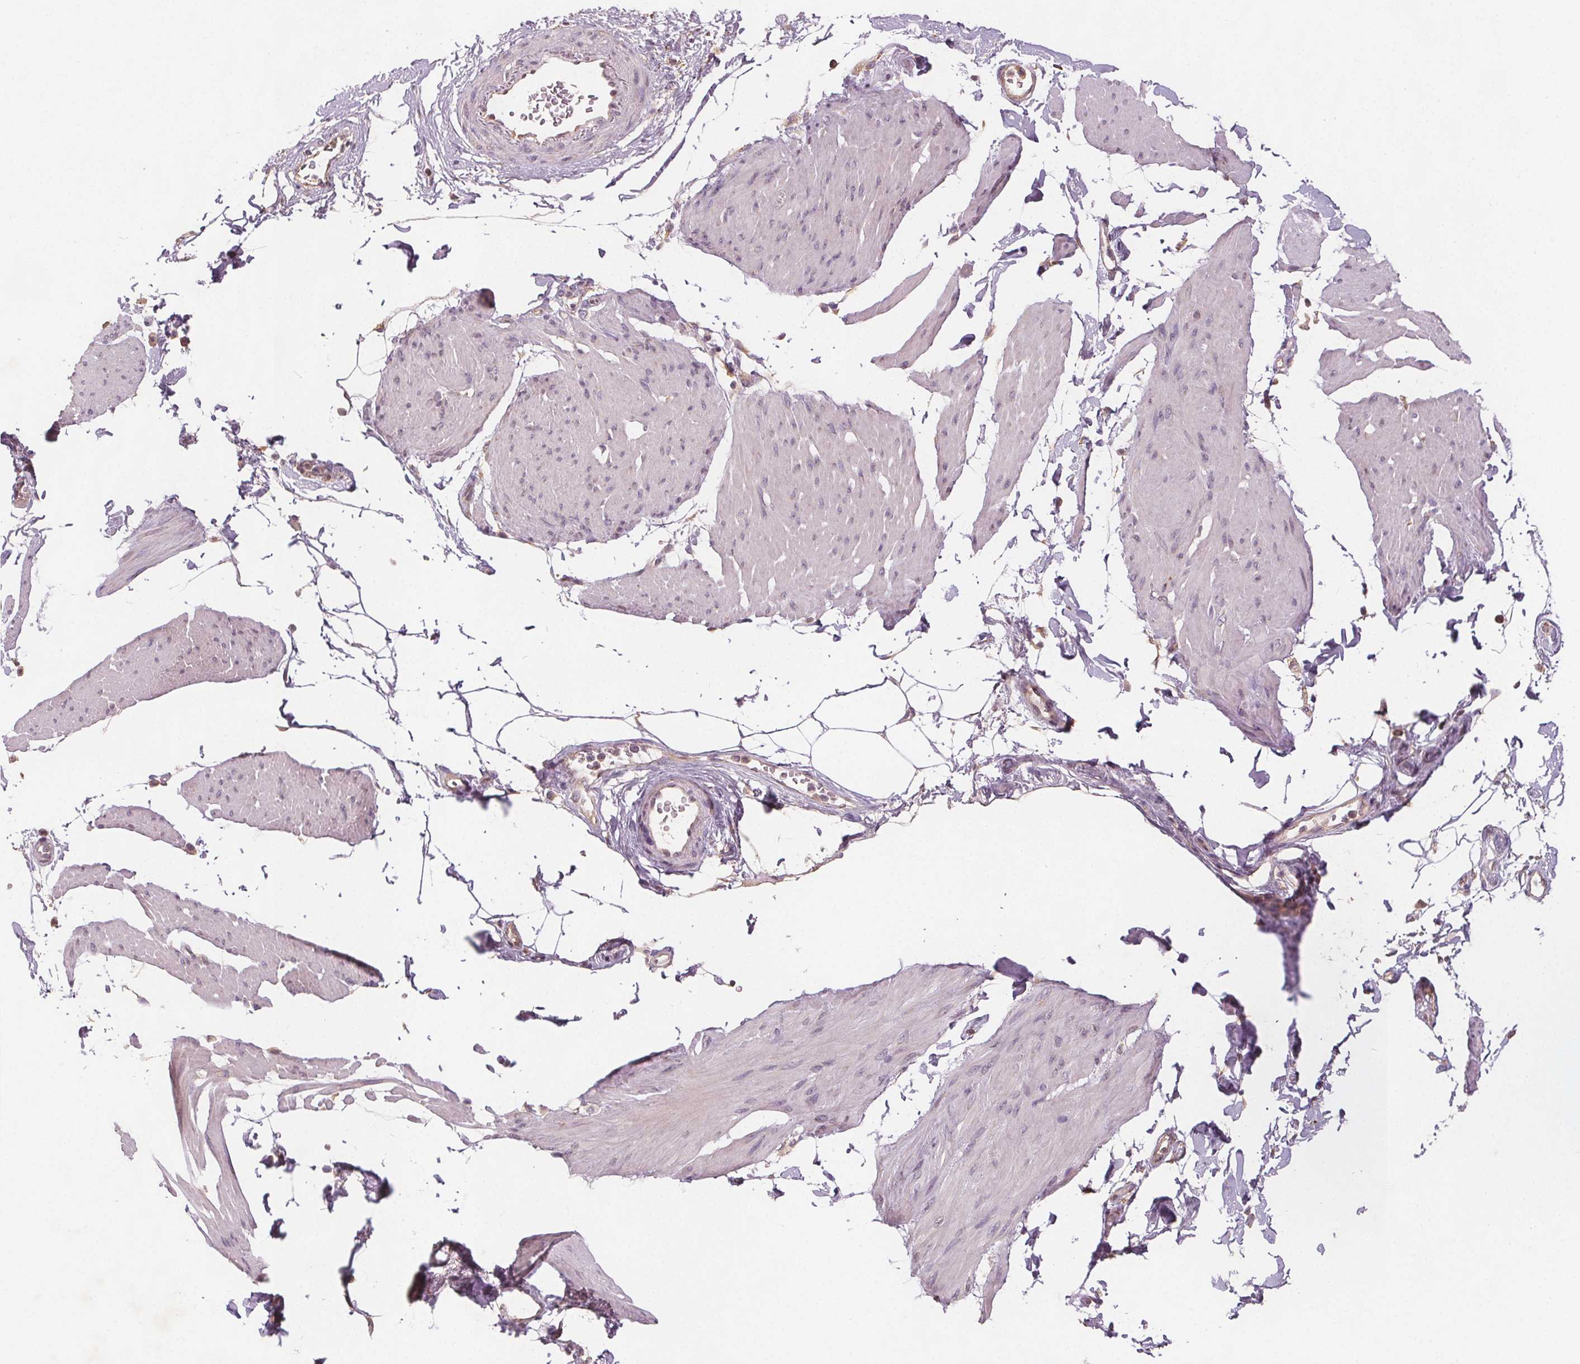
{"staining": {"intensity": "negative", "quantity": "none", "location": "none"}, "tissue": "smooth muscle", "cell_type": "Smooth muscle cells", "image_type": "normal", "snomed": [{"axis": "morphology", "description": "Normal tissue, NOS"}, {"axis": "topography", "description": "Adipose tissue"}, {"axis": "topography", "description": "Smooth muscle"}, {"axis": "topography", "description": "Peripheral nerve tissue"}], "caption": "The immunohistochemistry photomicrograph has no significant positivity in smooth muscle cells of smooth muscle. (Brightfield microscopy of DAB (3,3'-diaminobenzidine) IHC at high magnification).", "gene": "TMEM80", "patient": {"sex": "male", "age": 83}}